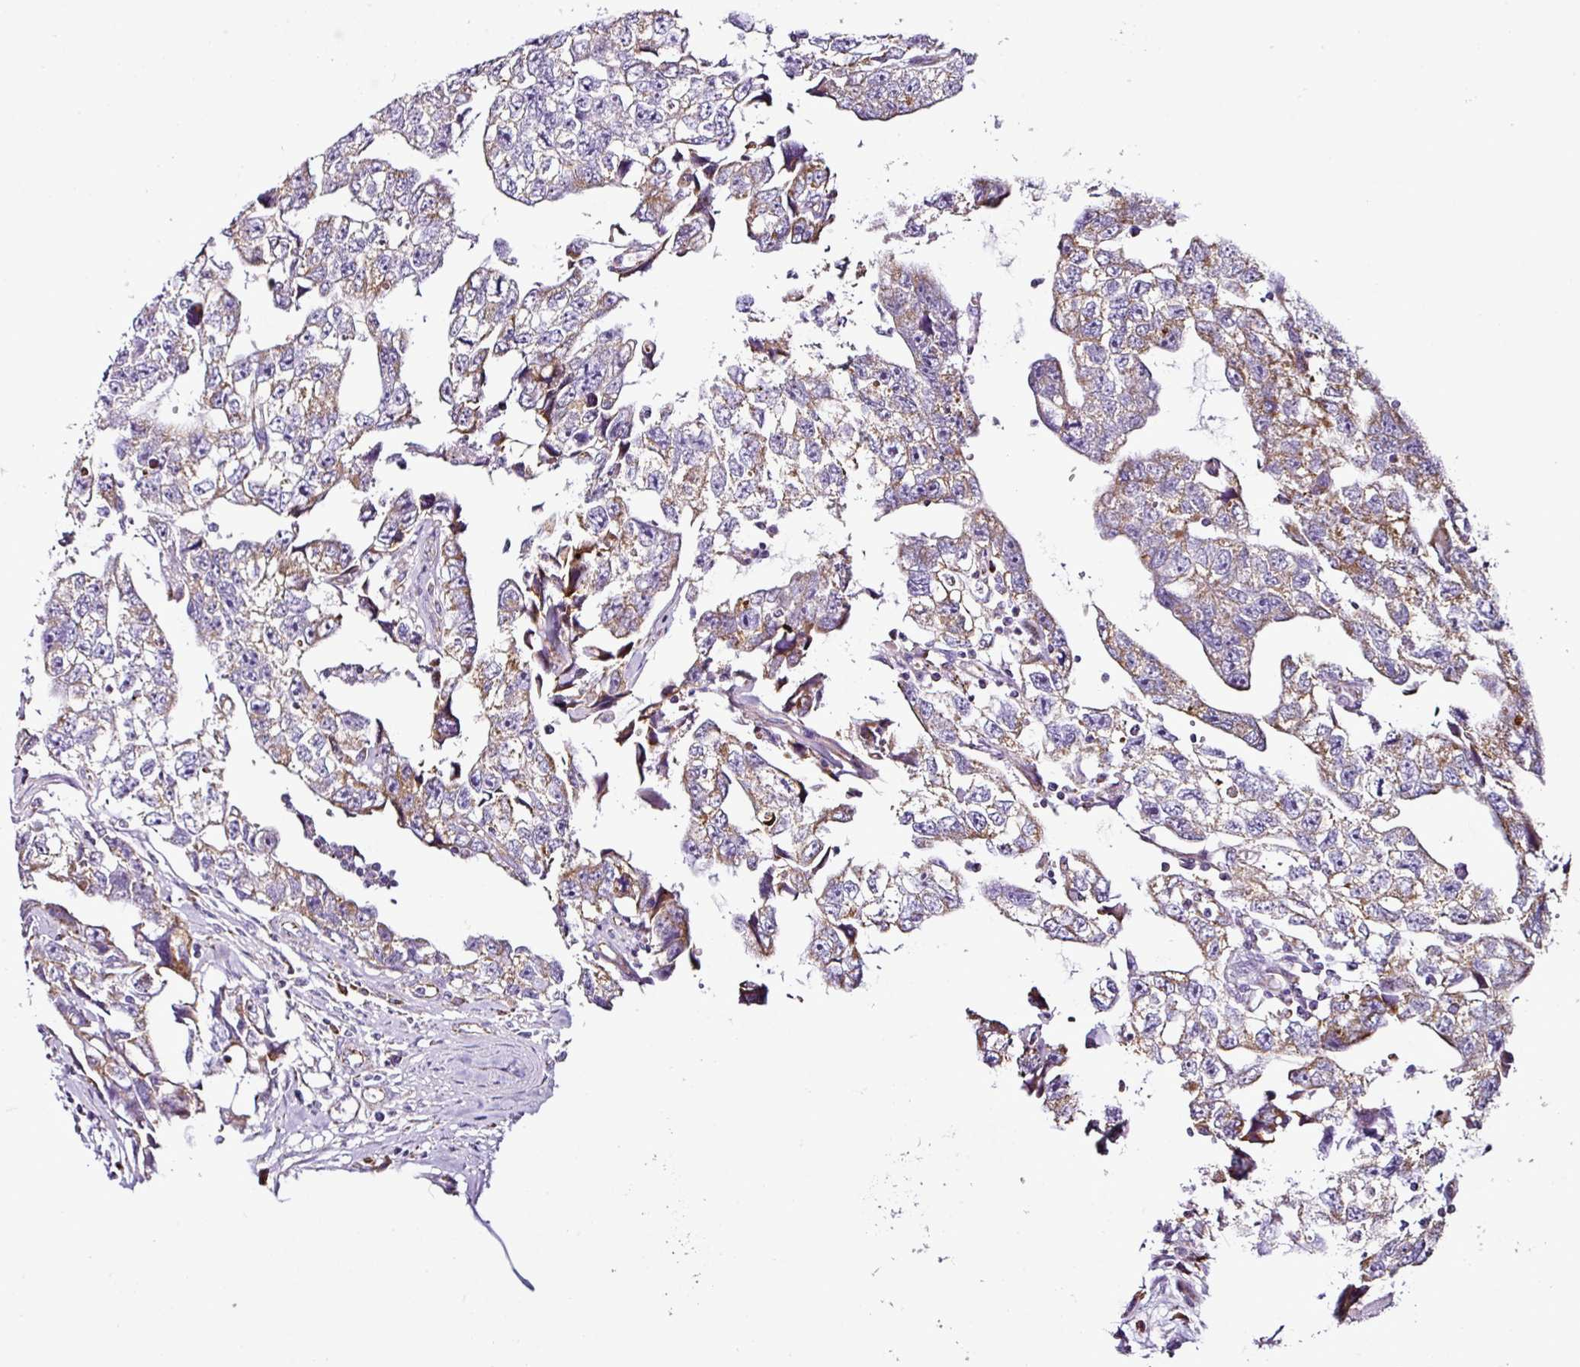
{"staining": {"intensity": "moderate", "quantity": "<25%", "location": "cytoplasmic/membranous"}, "tissue": "testis cancer", "cell_type": "Tumor cells", "image_type": "cancer", "snomed": [{"axis": "morphology", "description": "Carcinoma, Embryonal, NOS"}, {"axis": "topography", "description": "Testis"}], "caption": "Moderate cytoplasmic/membranous positivity for a protein is seen in about <25% of tumor cells of testis embryonal carcinoma using immunohistochemistry (IHC).", "gene": "DPAGT1", "patient": {"sex": "male", "age": 22}}